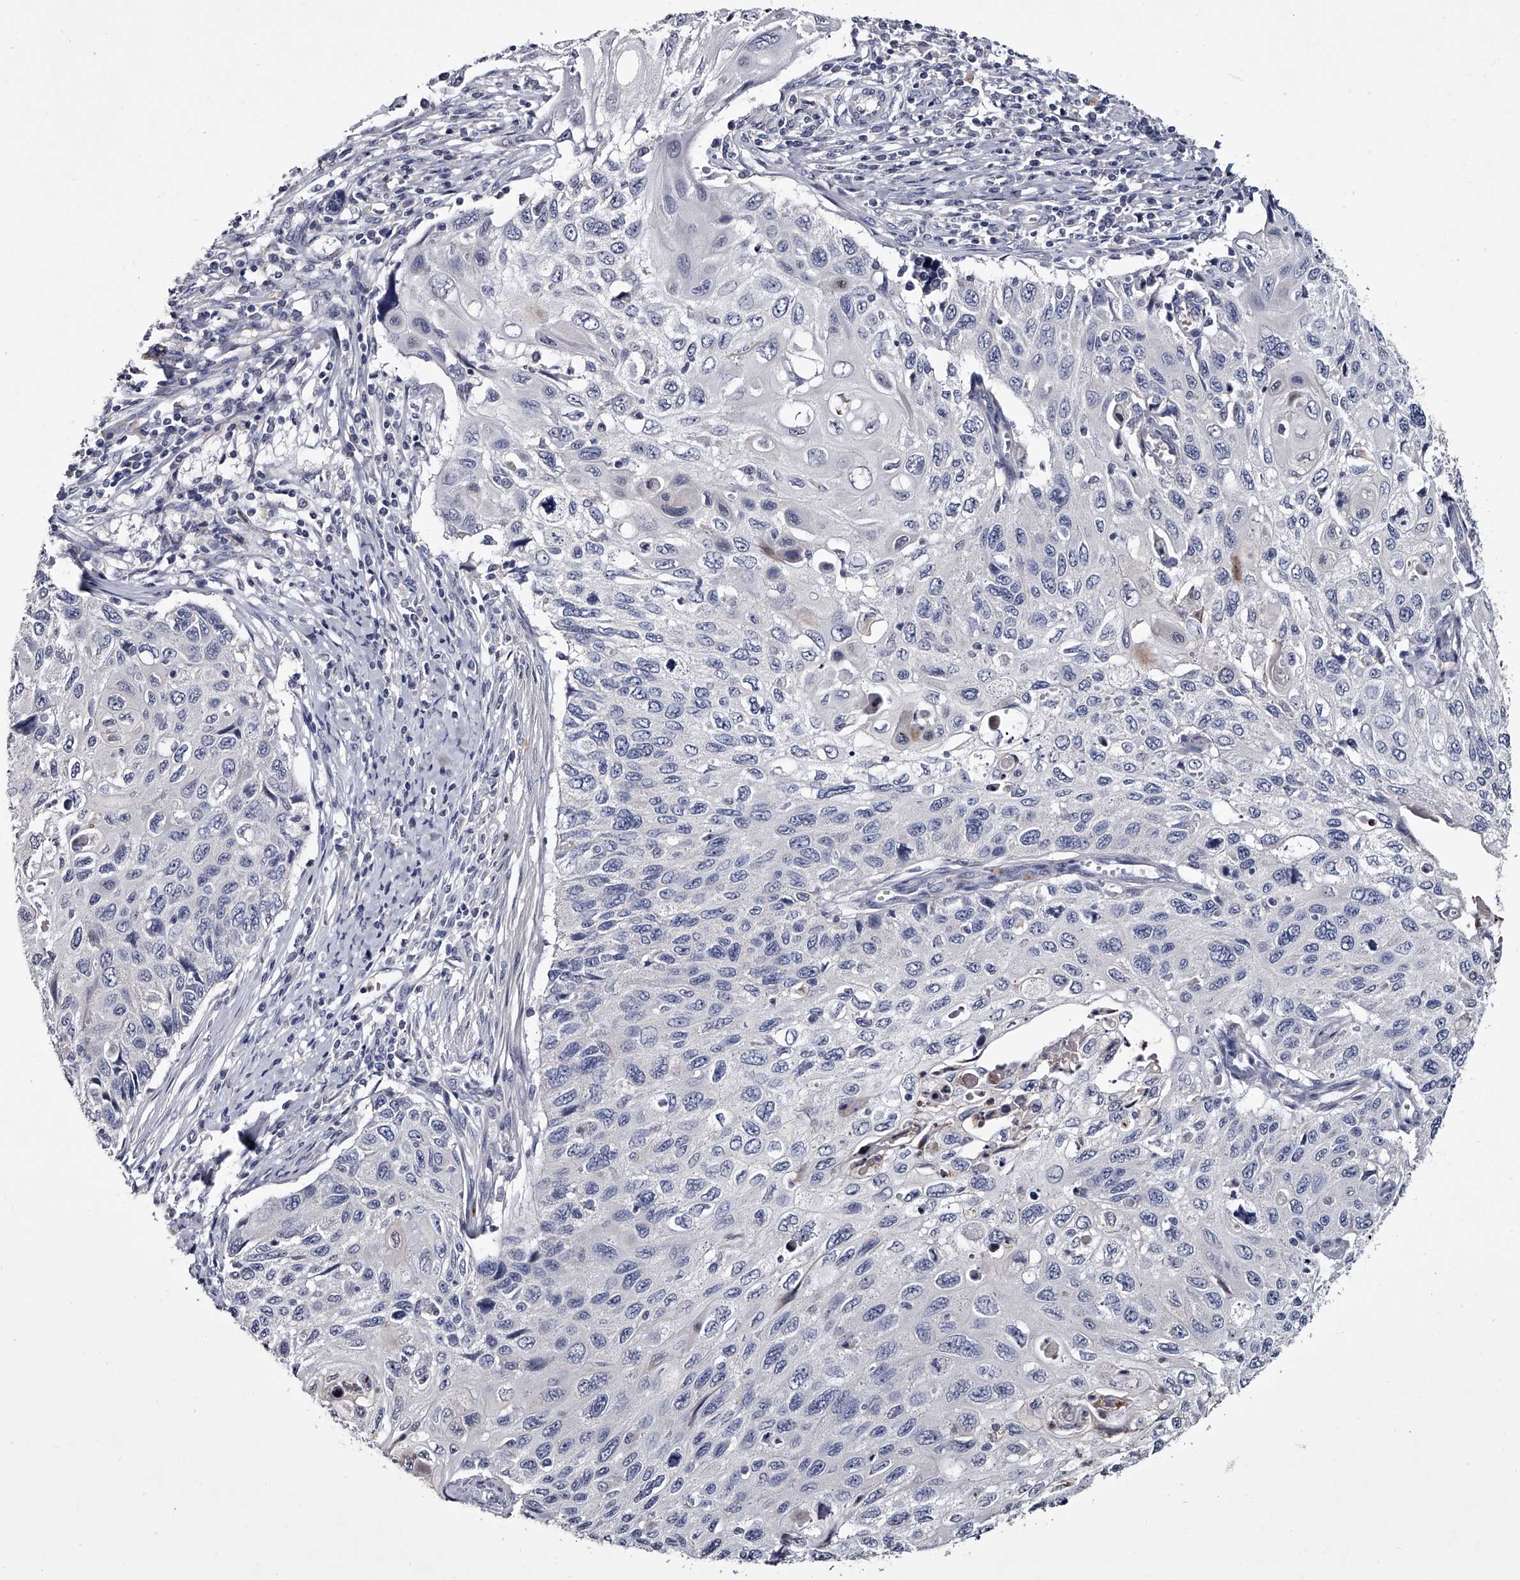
{"staining": {"intensity": "negative", "quantity": "none", "location": "none"}, "tissue": "cervical cancer", "cell_type": "Tumor cells", "image_type": "cancer", "snomed": [{"axis": "morphology", "description": "Squamous cell carcinoma, NOS"}, {"axis": "topography", "description": "Cervix"}], "caption": "IHC photomicrograph of neoplastic tissue: cervical cancer (squamous cell carcinoma) stained with DAB (3,3'-diaminobenzidine) exhibits no significant protein staining in tumor cells.", "gene": "GAPVD1", "patient": {"sex": "female", "age": 70}}